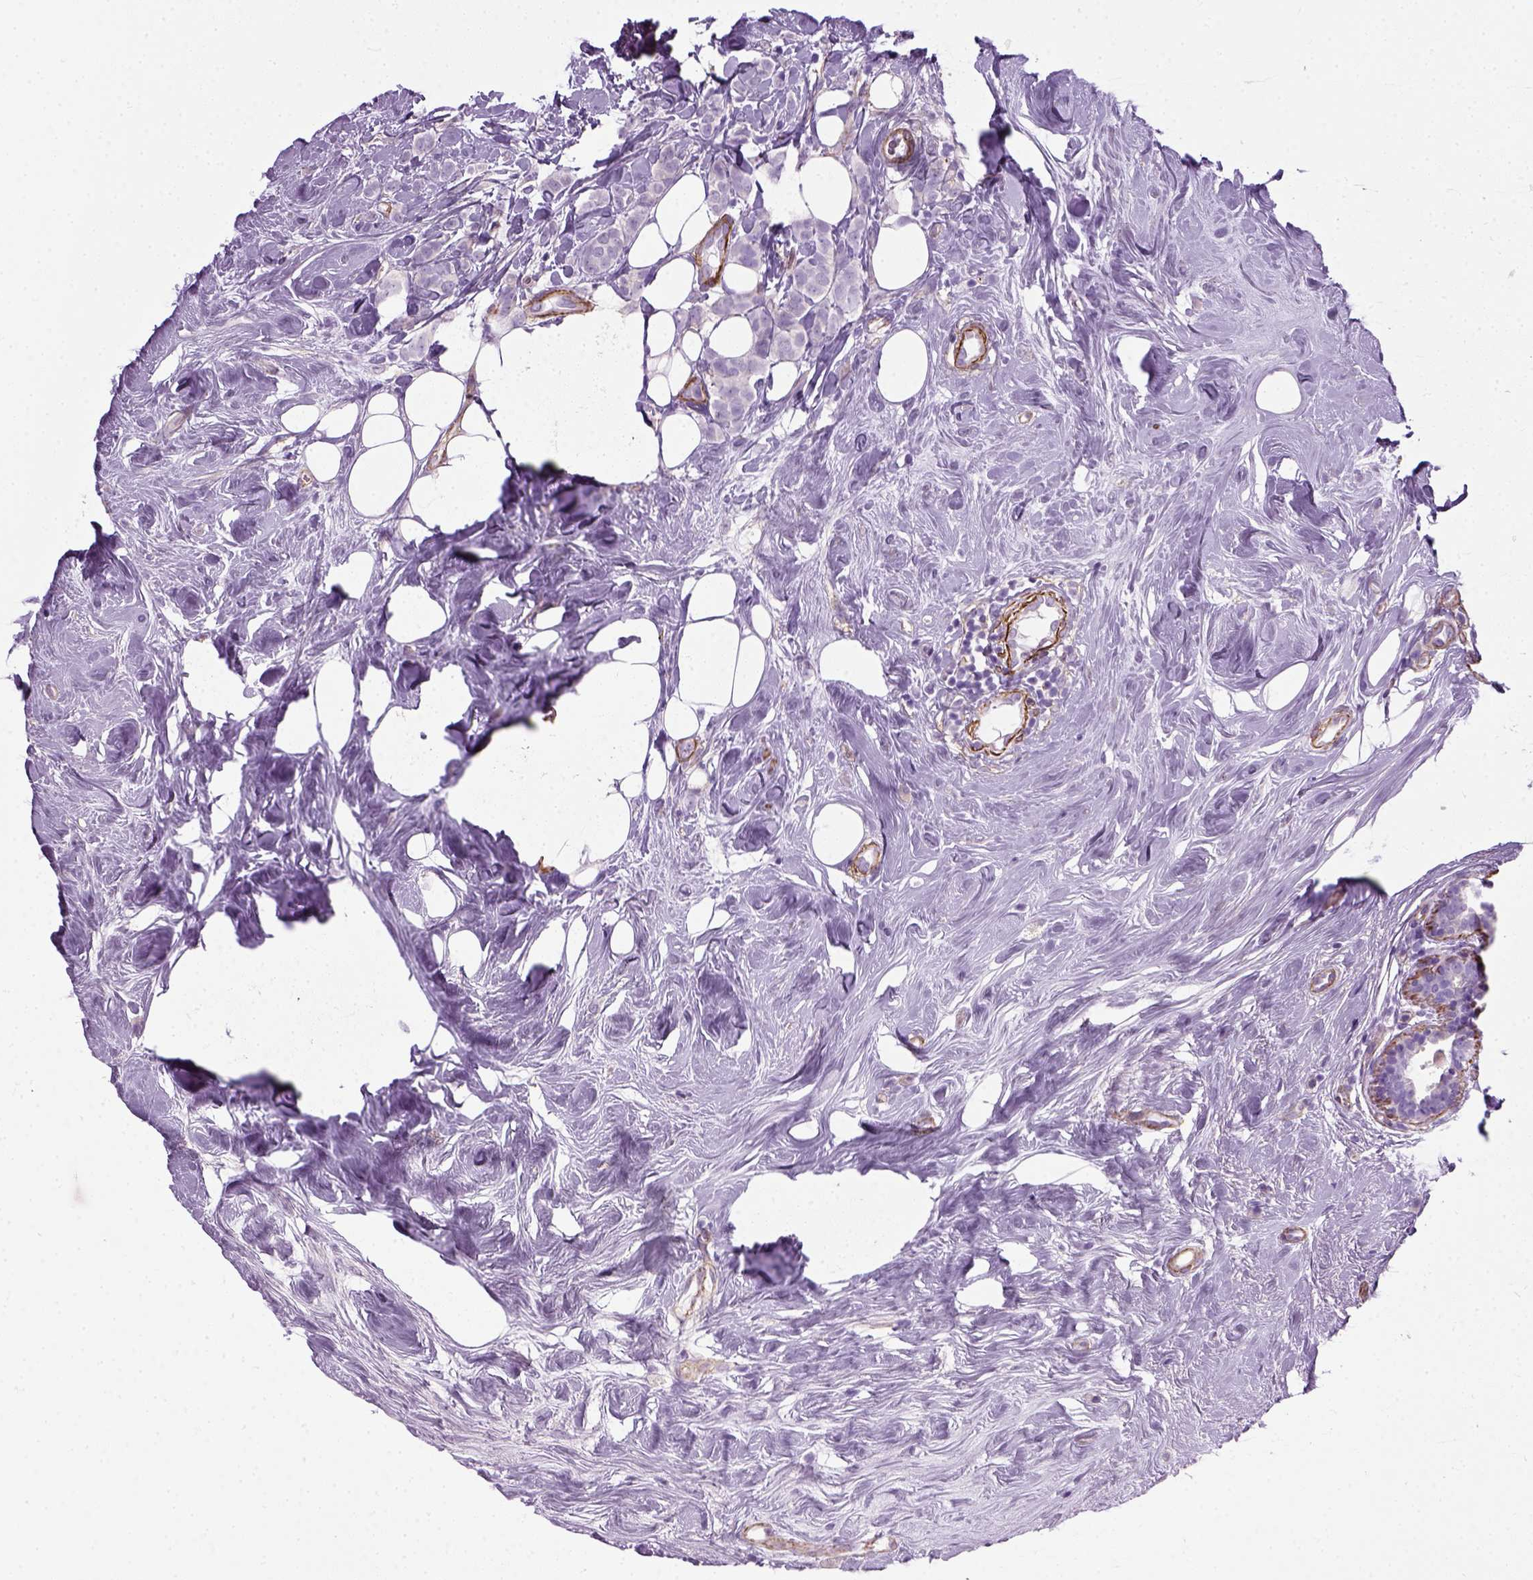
{"staining": {"intensity": "negative", "quantity": "none", "location": "none"}, "tissue": "breast cancer", "cell_type": "Tumor cells", "image_type": "cancer", "snomed": [{"axis": "morphology", "description": "Lobular carcinoma"}, {"axis": "topography", "description": "Breast"}], "caption": "Tumor cells show no significant protein positivity in breast cancer.", "gene": "FAM161A", "patient": {"sex": "female", "age": 49}}